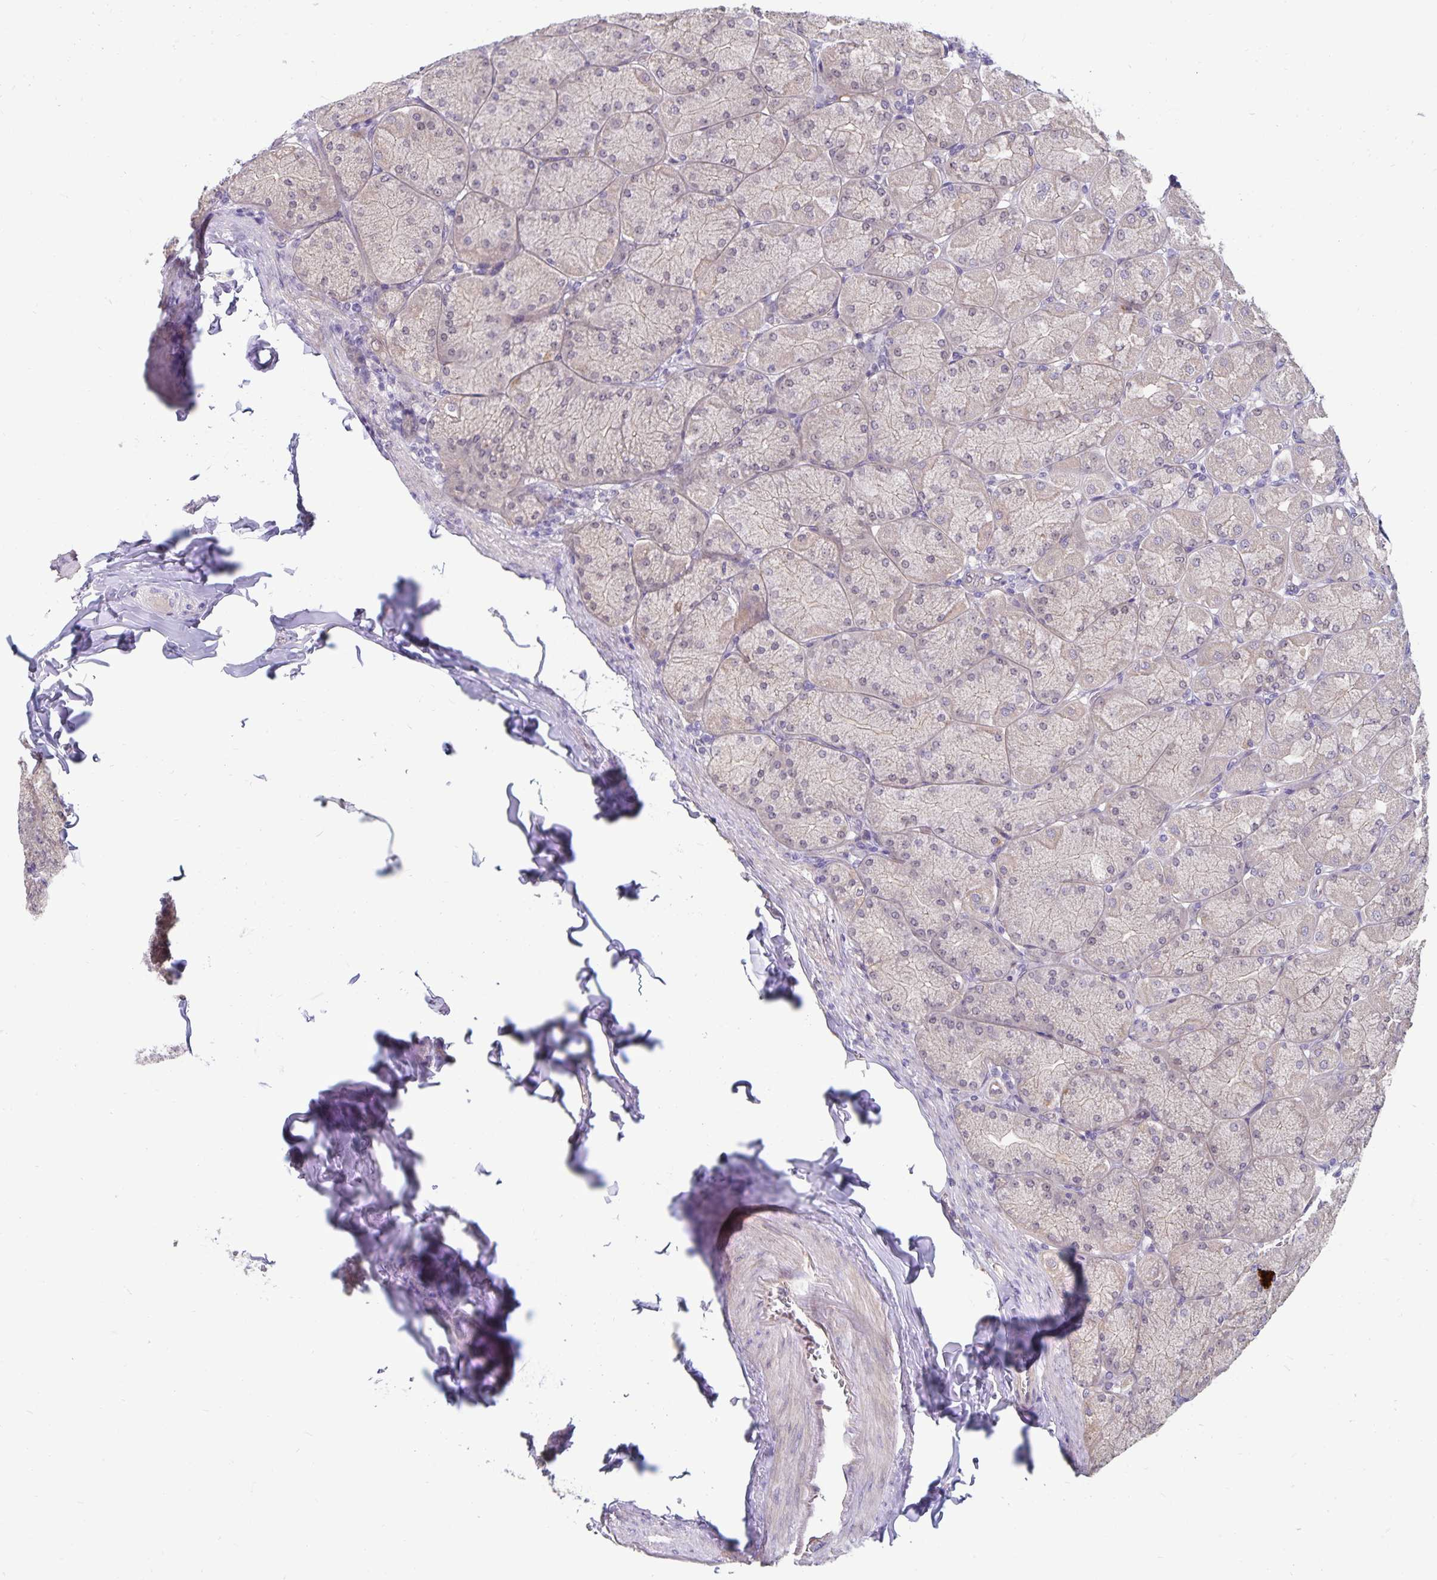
{"staining": {"intensity": "weak", "quantity": "<25%", "location": "cytoplasmic/membranous,nuclear"}, "tissue": "stomach", "cell_type": "Glandular cells", "image_type": "normal", "snomed": [{"axis": "morphology", "description": "Normal tissue, NOS"}, {"axis": "topography", "description": "Stomach, upper"}], "caption": "DAB immunohistochemical staining of normal stomach shows no significant staining in glandular cells. (DAB (3,3'-diaminobenzidine) immunohistochemistry (IHC) visualized using brightfield microscopy, high magnification).", "gene": "CDKN2B", "patient": {"sex": "female", "age": 56}}